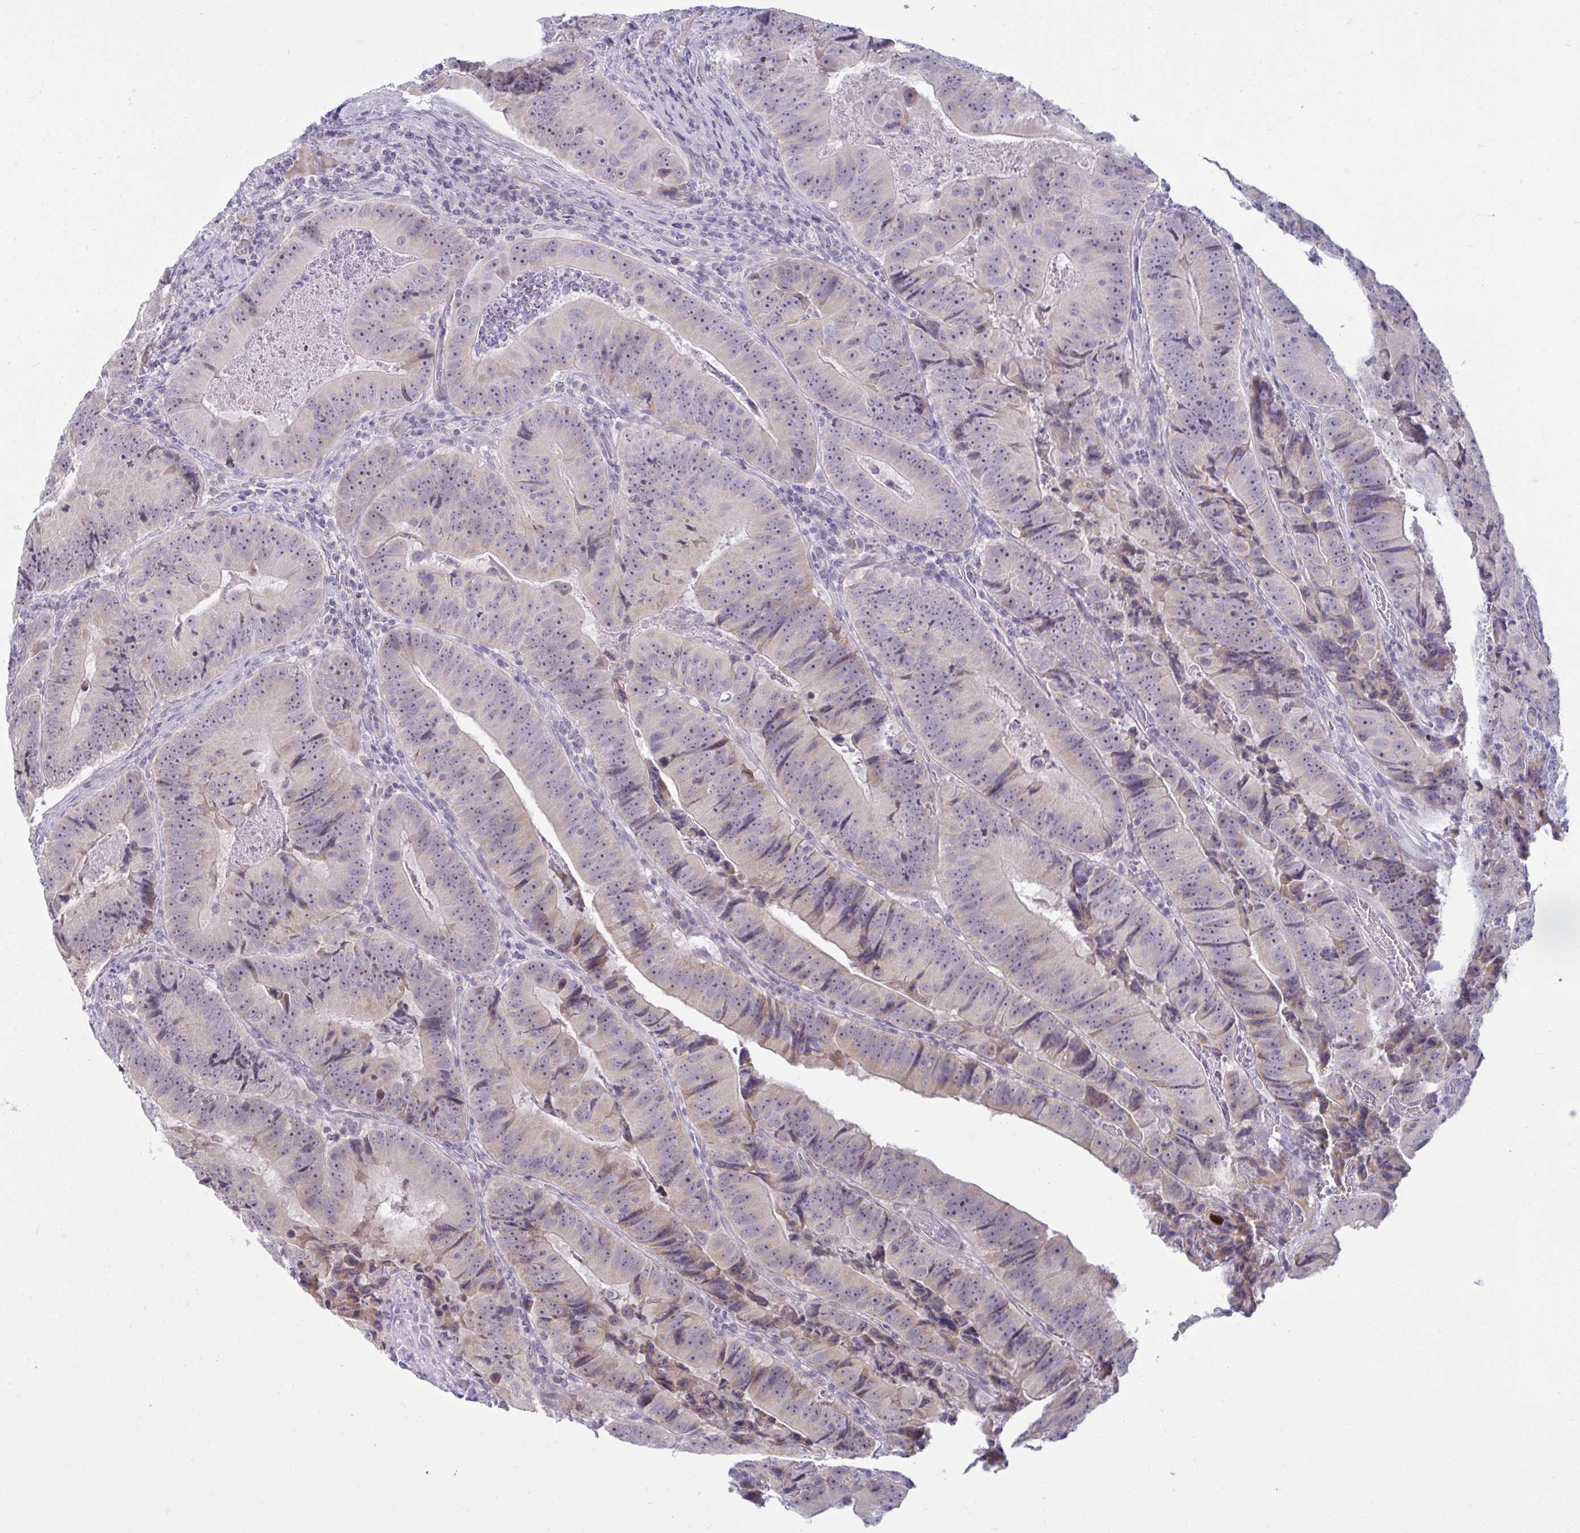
{"staining": {"intensity": "moderate", "quantity": "25%-75%", "location": "nuclear"}, "tissue": "colorectal cancer", "cell_type": "Tumor cells", "image_type": "cancer", "snomed": [{"axis": "morphology", "description": "Adenocarcinoma, NOS"}, {"axis": "topography", "description": "Colon"}], "caption": "Moderate nuclear expression for a protein is identified in approximately 25%-75% of tumor cells of colorectal cancer using immunohistochemistry (IHC).", "gene": "RNASEH1", "patient": {"sex": "female", "age": 86}}